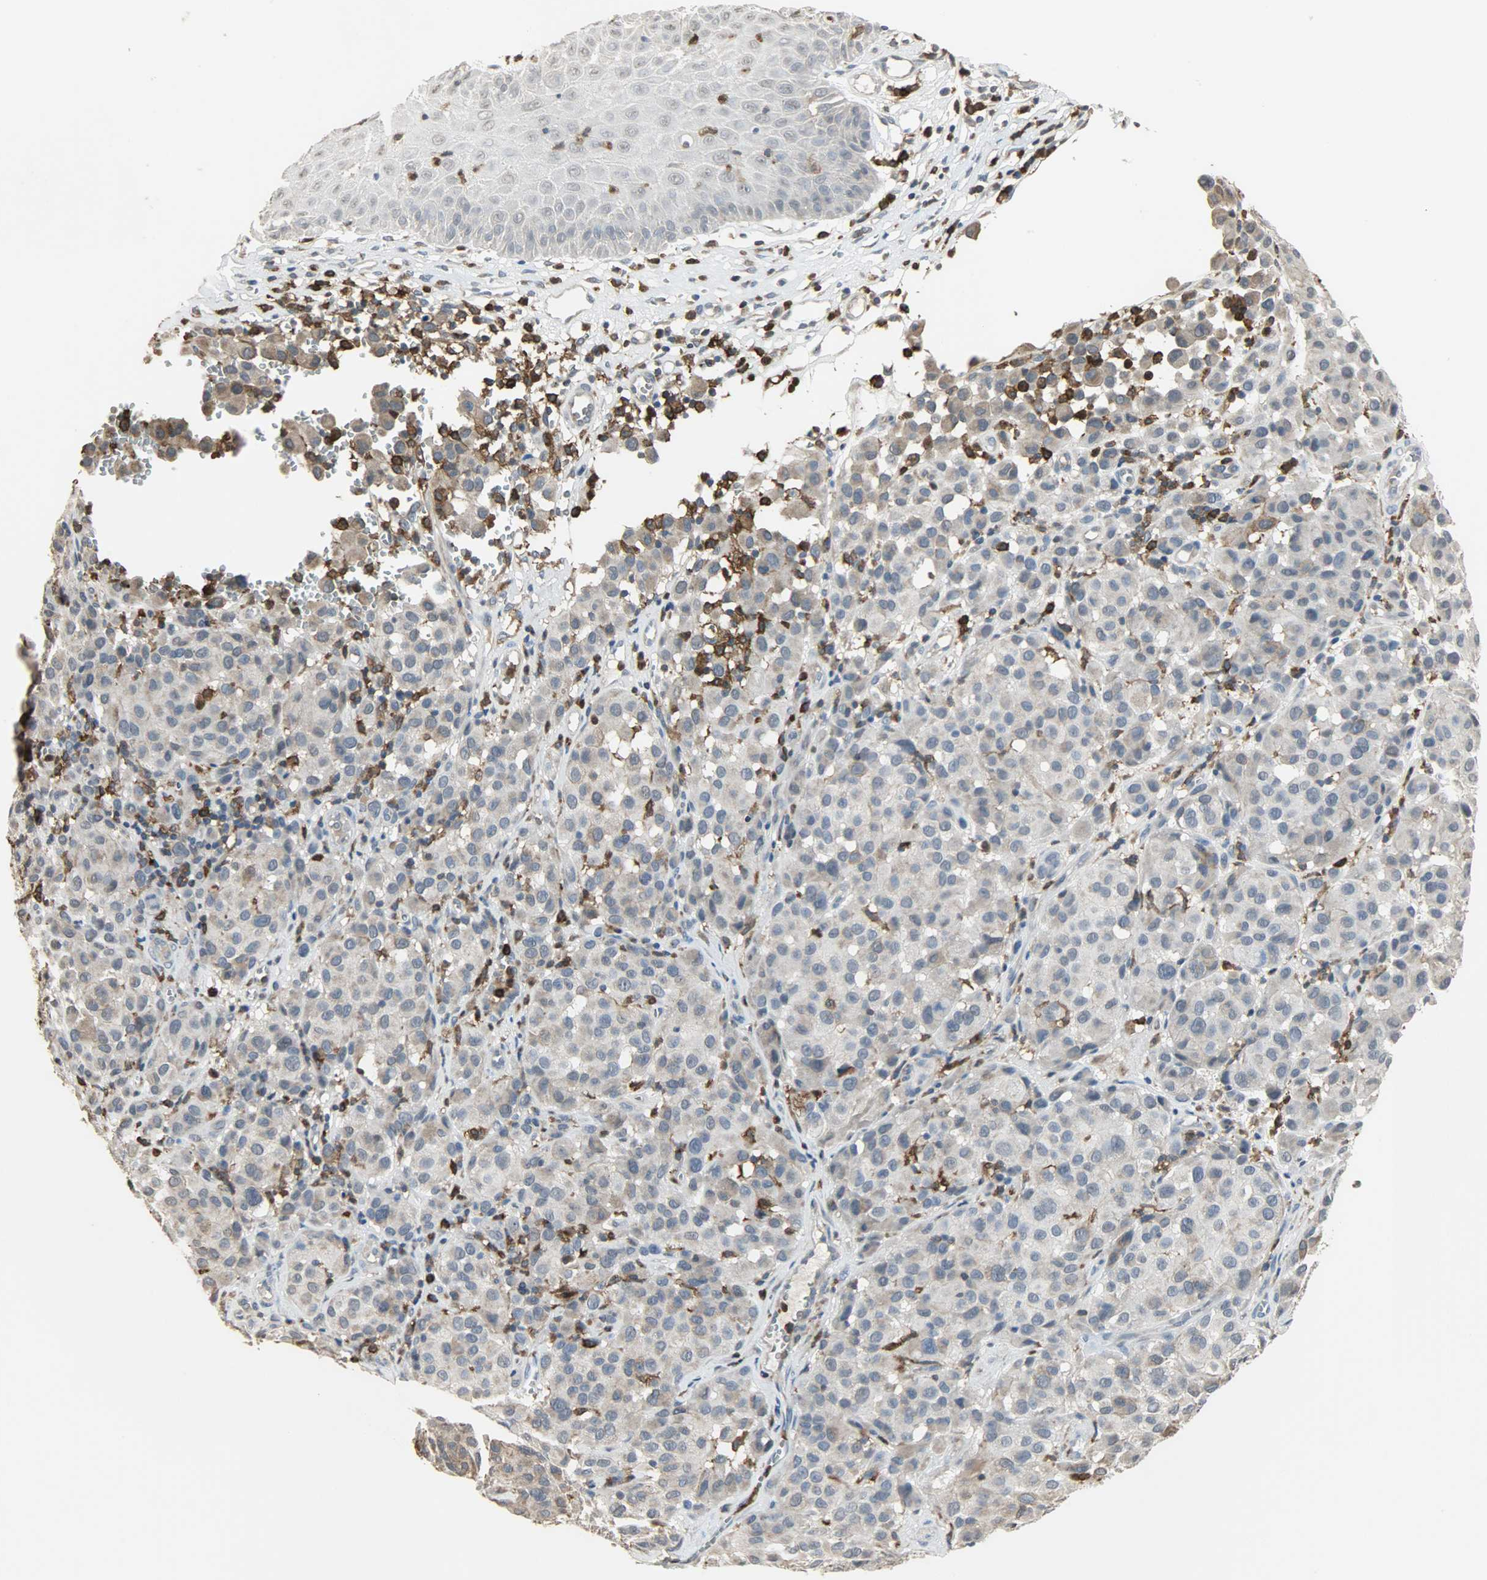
{"staining": {"intensity": "weak", "quantity": "25%-75%", "location": "cytoplasmic/membranous"}, "tissue": "melanoma", "cell_type": "Tumor cells", "image_type": "cancer", "snomed": [{"axis": "morphology", "description": "Malignant melanoma, NOS"}, {"axis": "topography", "description": "Skin"}], "caption": "DAB (3,3'-diaminobenzidine) immunohistochemical staining of human malignant melanoma reveals weak cytoplasmic/membranous protein expression in approximately 25%-75% of tumor cells. Immunohistochemistry stains the protein of interest in brown and the nuclei are stained blue.", "gene": "SKAP2", "patient": {"sex": "female", "age": 21}}